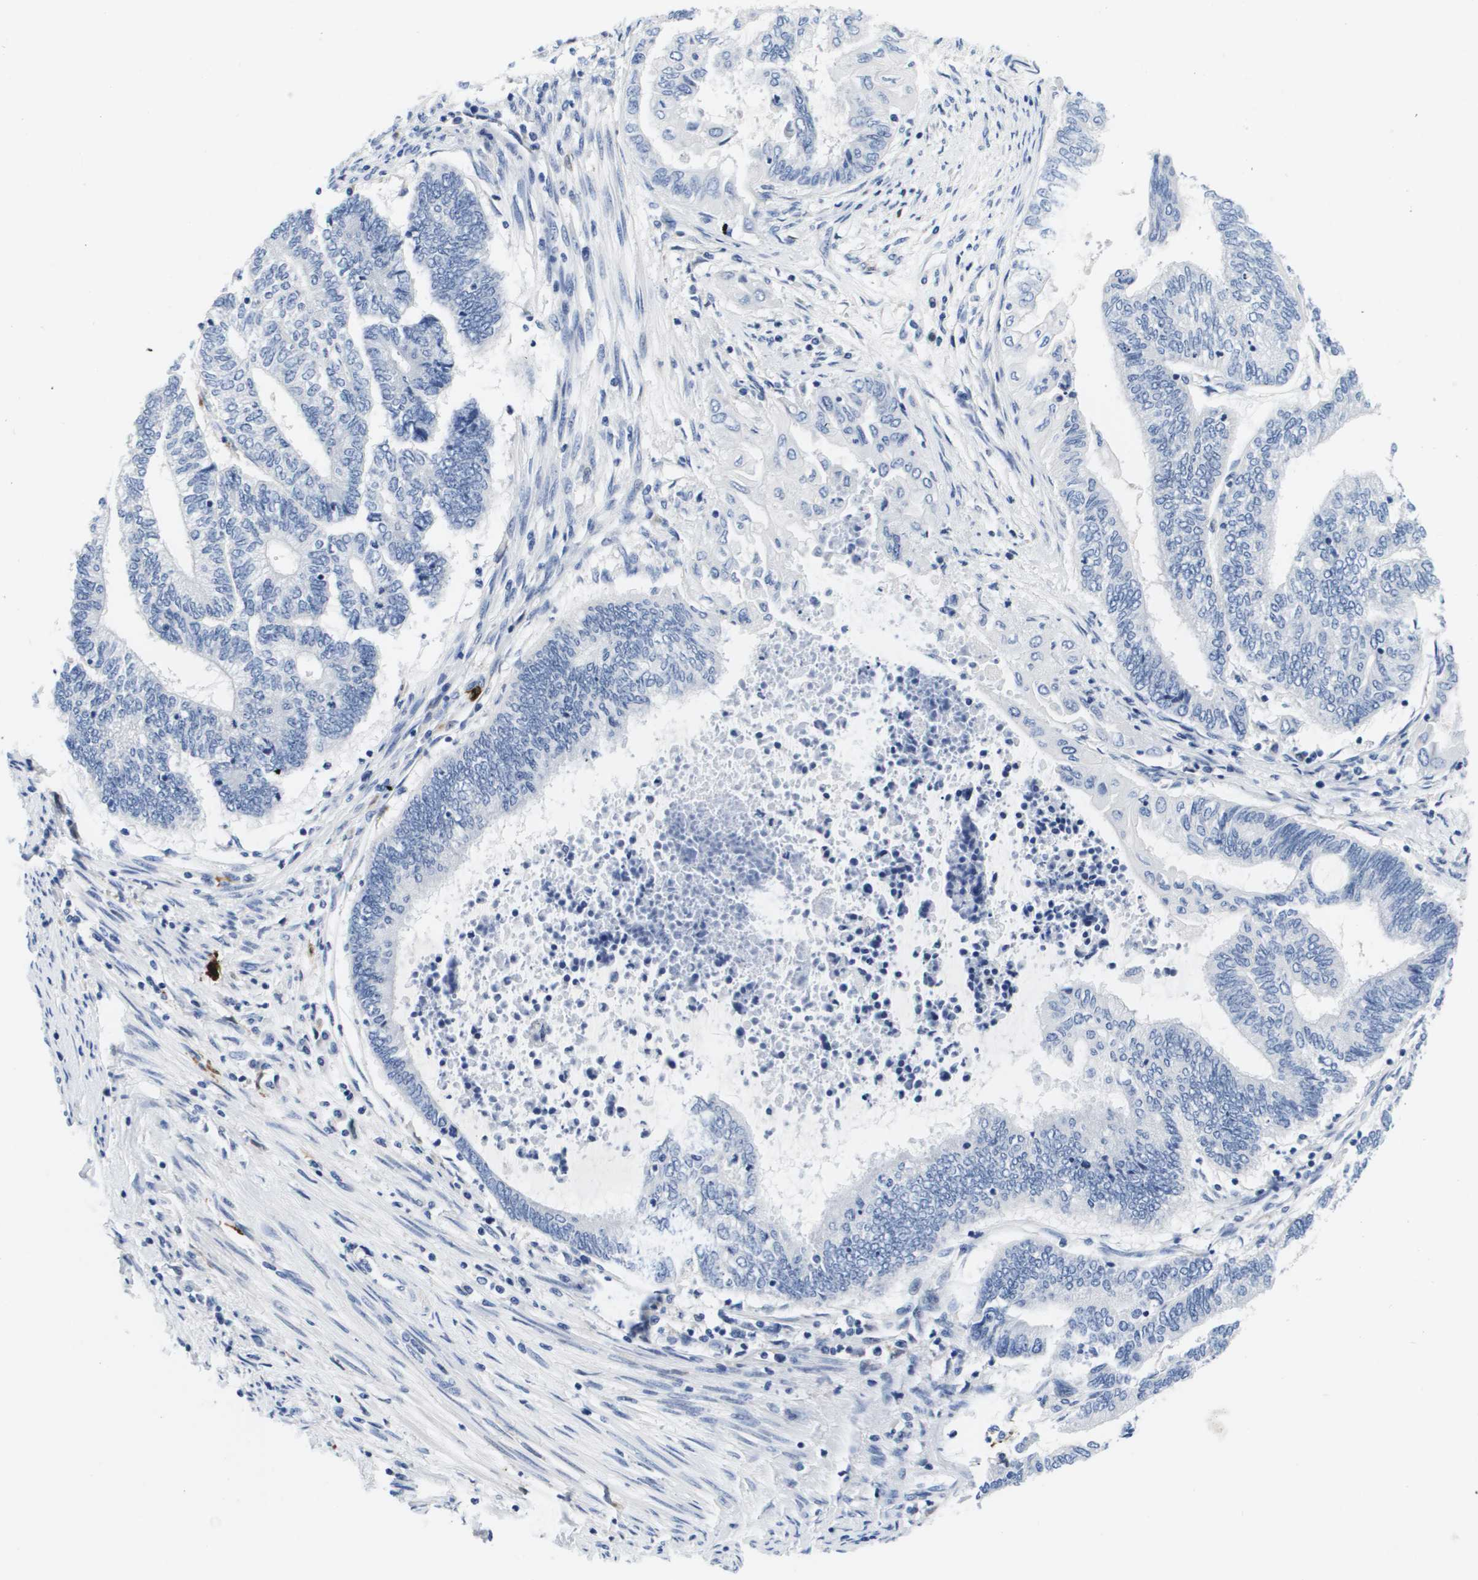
{"staining": {"intensity": "negative", "quantity": "none", "location": "none"}, "tissue": "endometrial cancer", "cell_type": "Tumor cells", "image_type": "cancer", "snomed": [{"axis": "morphology", "description": "Adenocarcinoma, NOS"}, {"axis": "topography", "description": "Uterus"}, {"axis": "topography", "description": "Endometrium"}], "caption": "This is a micrograph of IHC staining of endometrial adenocarcinoma, which shows no positivity in tumor cells.", "gene": "HMOX1", "patient": {"sex": "female", "age": 70}}